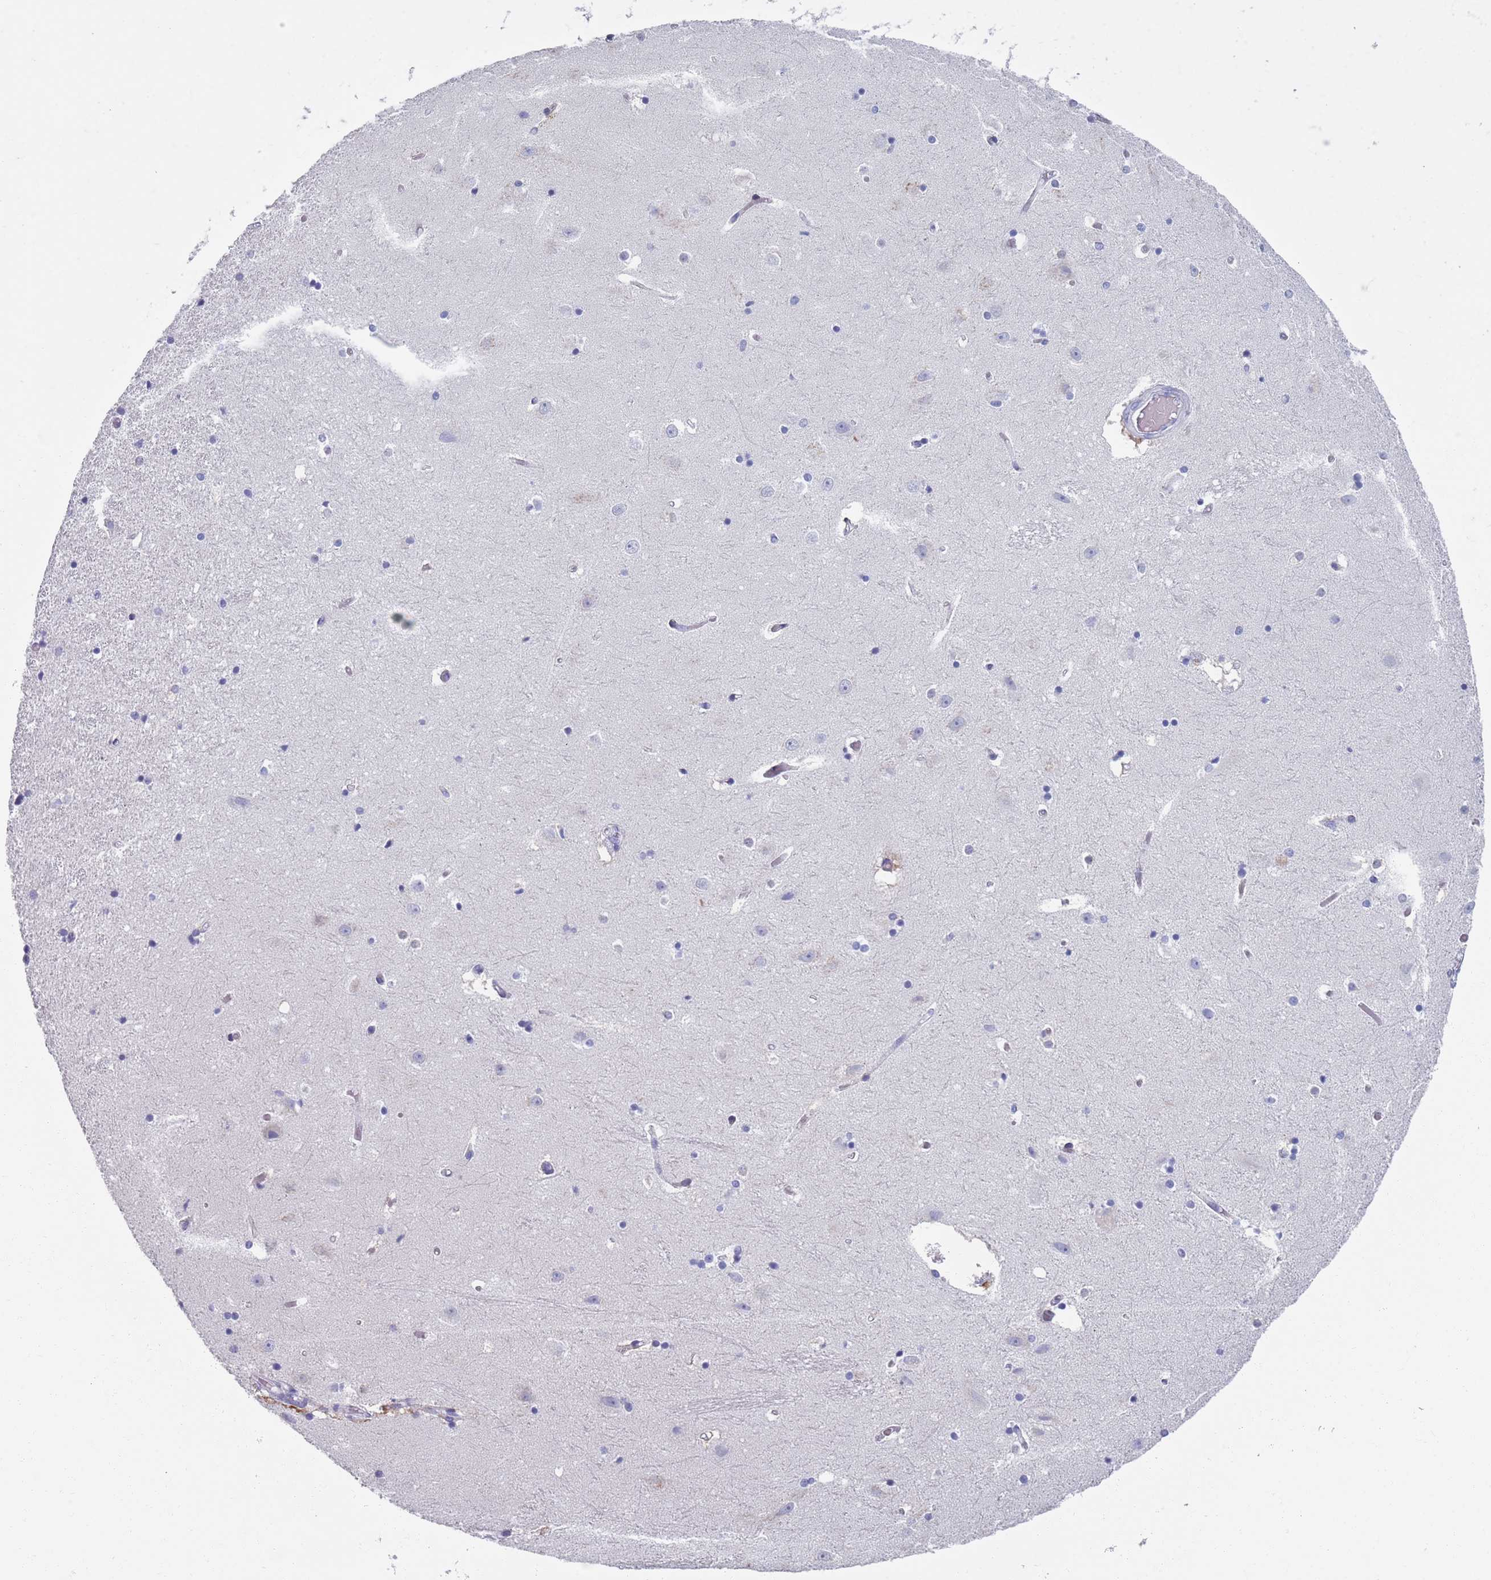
{"staining": {"intensity": "negative", "quantity": "none", "location": "none"}, "tissue": "hippocampus", "cell_type": "Glial cells", "image_type": "normal", "snomed": [{"axis": "morphology", "description": "Normal tissue, NOS"}, {"axis": "topography", "description": "Hippocampus"}], "caption": "Glial cells show no significant protein positivity in benign hippocampus. The staining was performed using DAB to visualize the protein expression in brown, while the nuclei were stained in blue with hematoxylin (Magnification: 20x).", "gene": "PLOD1", "patient": {"sex": "female", "age": 52}}